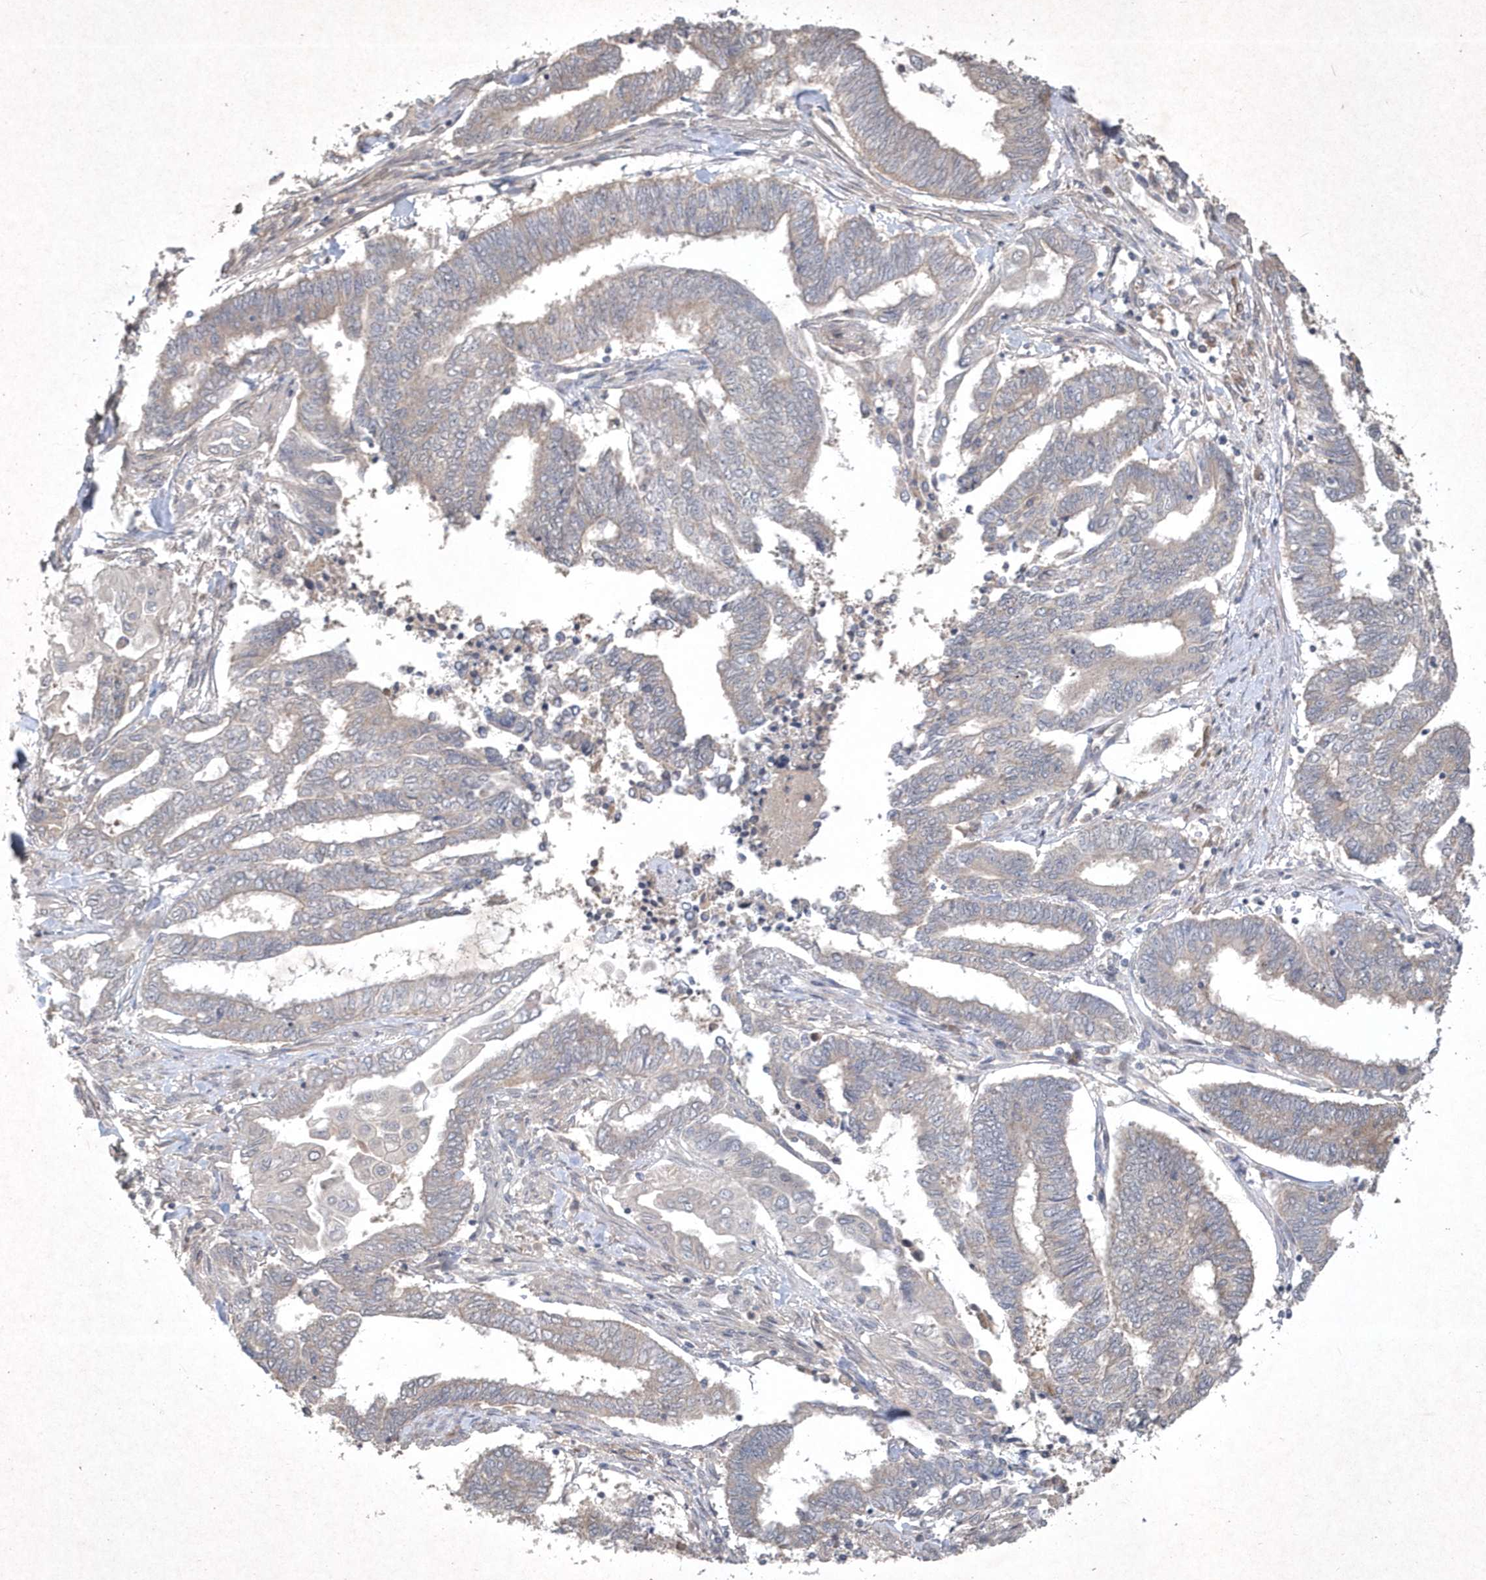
{"staining": {"intensity": "negative", "quantity": "none", "location": "none"}, "tissue": "endometrial cancer", "cell_type": "Tumor cells", "image_type": "cancer", "snomed": [{"axis": "morphology", "description": "Adenocarcinoma, NOS"}, {"axis": "topography", "description": "Uterus"}, {"axis": "topography", "description": "Endometrium"}], "caption": "Immunohistochemistry of human endometrial adenocarcinoma exhibits no positivity in tumor cells.", "gene": "AKR7A2", "patient": {"sex": "female", "age": 70}}